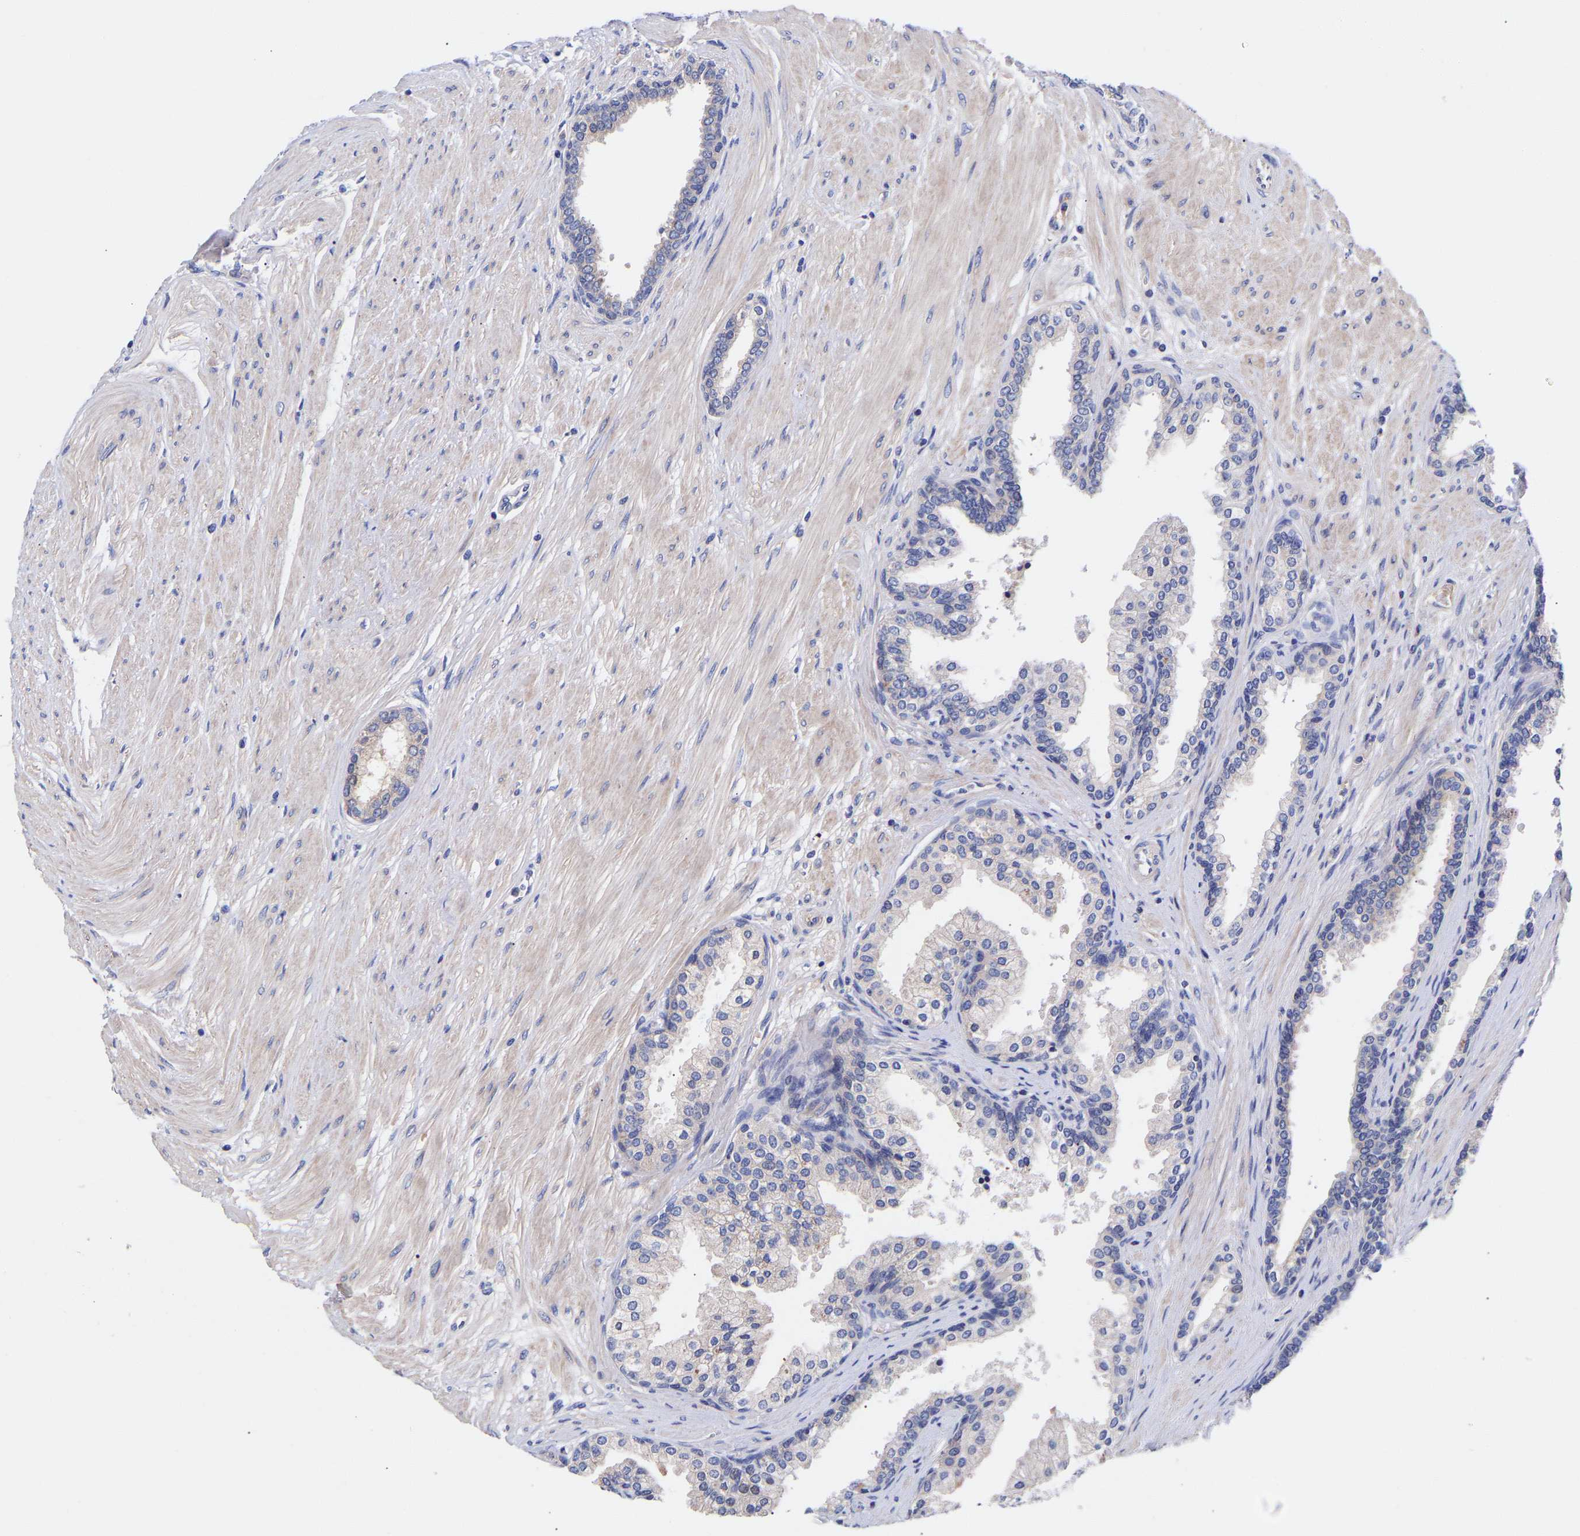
{"staining": {"intensity": "negative", "quantity": "none", "location": "none"}, "tissue": "prostate cancer", "cell_type": "Tumor cells", "image_type": "cancer", "snomed": [{"axis": "morphology", "description": "Adenocarcinoma, Low grade"}, {"axis": "topography", "description": "Prostate"}], "caption": "The immunohistochemistry histopathology image has no significant staining in tumor cells of prostate cancer (low-grade adenocarcinoma) tissue.", "gene": "AIMP2", "patient": {"sex": "male", "age": 57}}